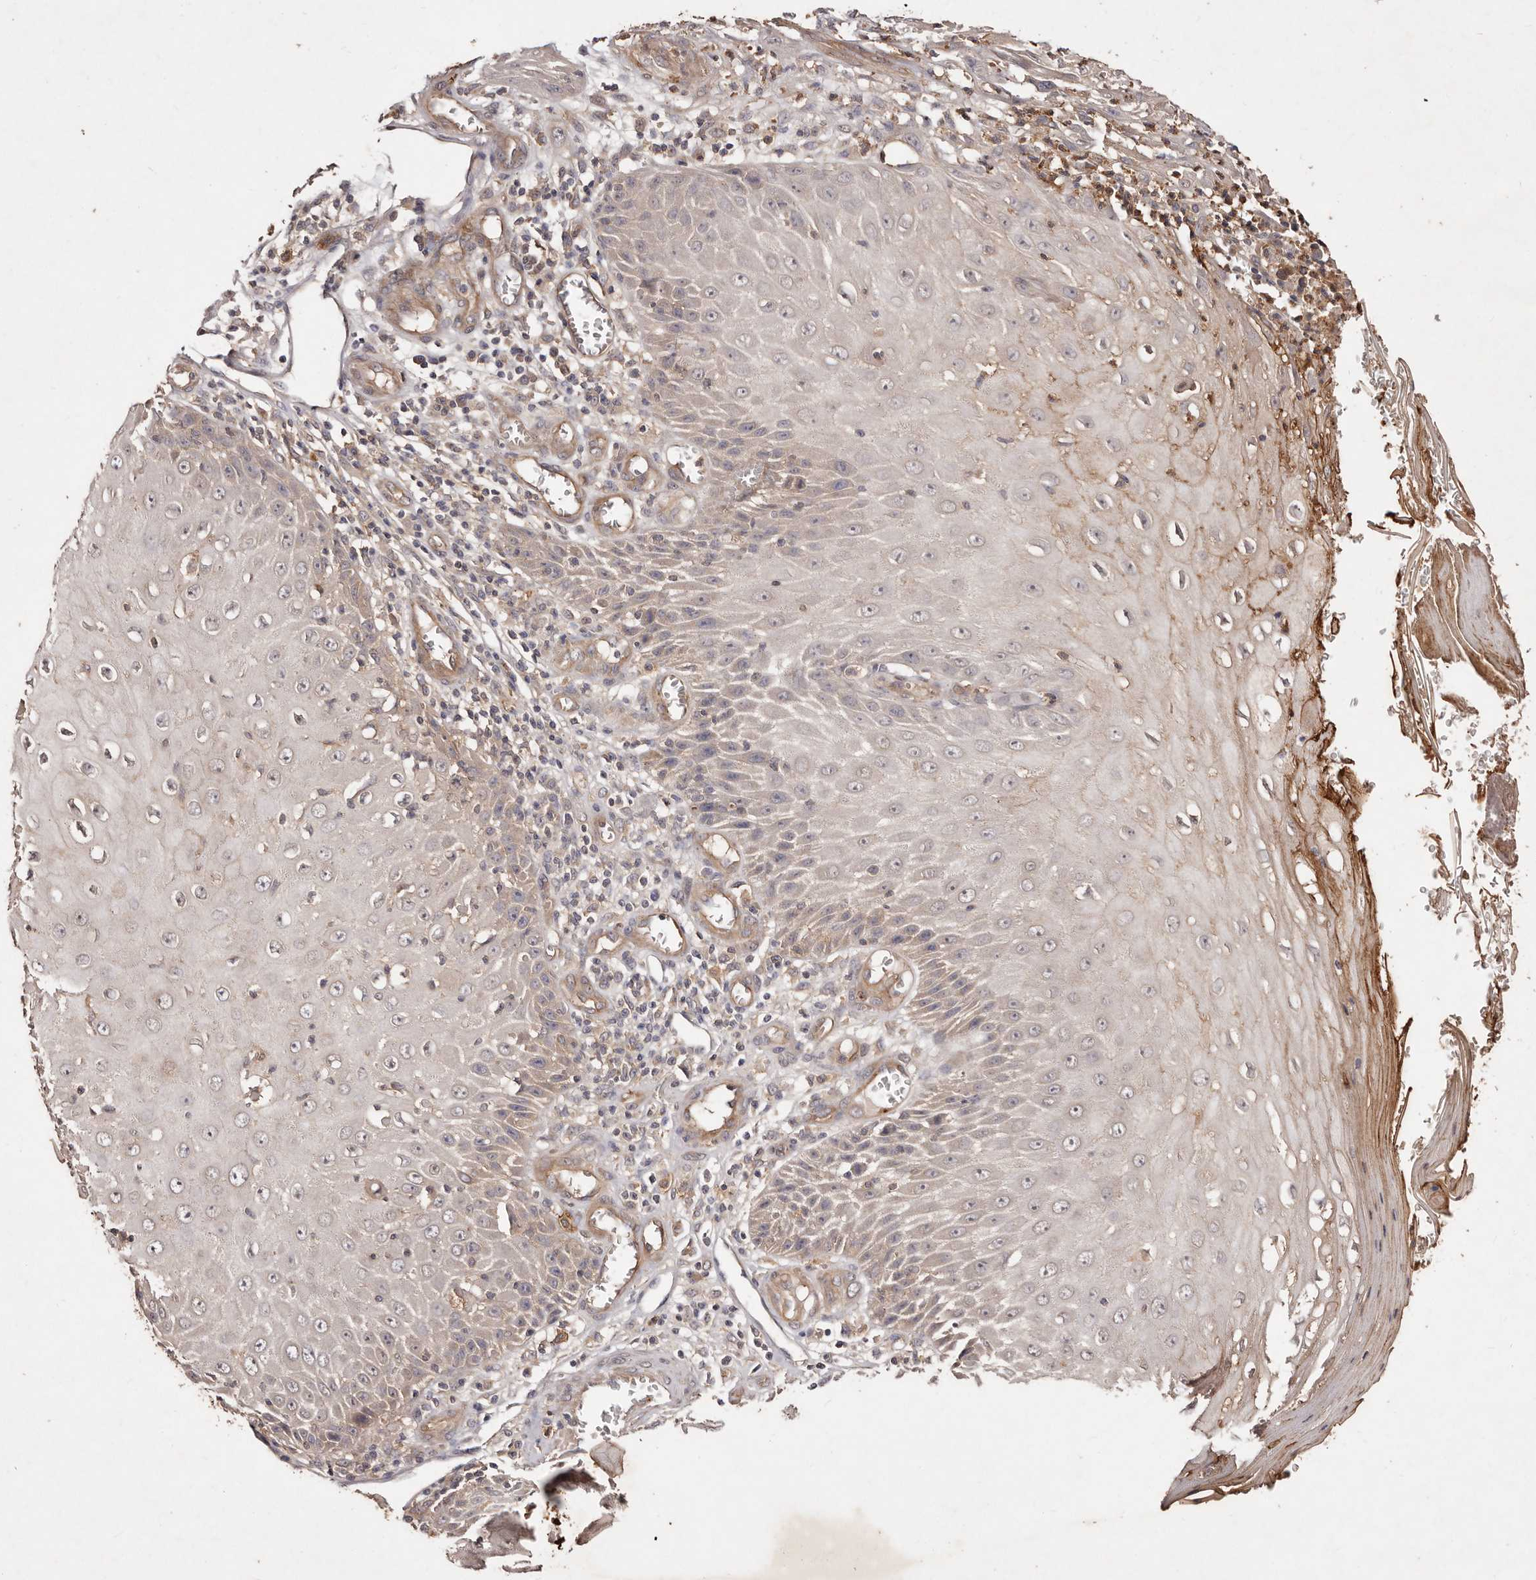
{"staining": {"intensity": "weak", "quantity": "<25%", "location": "cytoplasmic/membranous"}, "tissue": "skin cancer", "cell_type": "Tumor cells", "image_type": "cancer", "snomed": [{"axis": "morphology", "description": "Squamous cell carcinoma, NOS"}, {"axis": "topography", "description": "Skin"}], "caption": "Human squamous cell carcinoma (skin) stained for a protein using immunohistochemistry reveals no positivity in tumor cells.", "gene": "CCL14", "patient": {"sex": "female", "age": 73}}